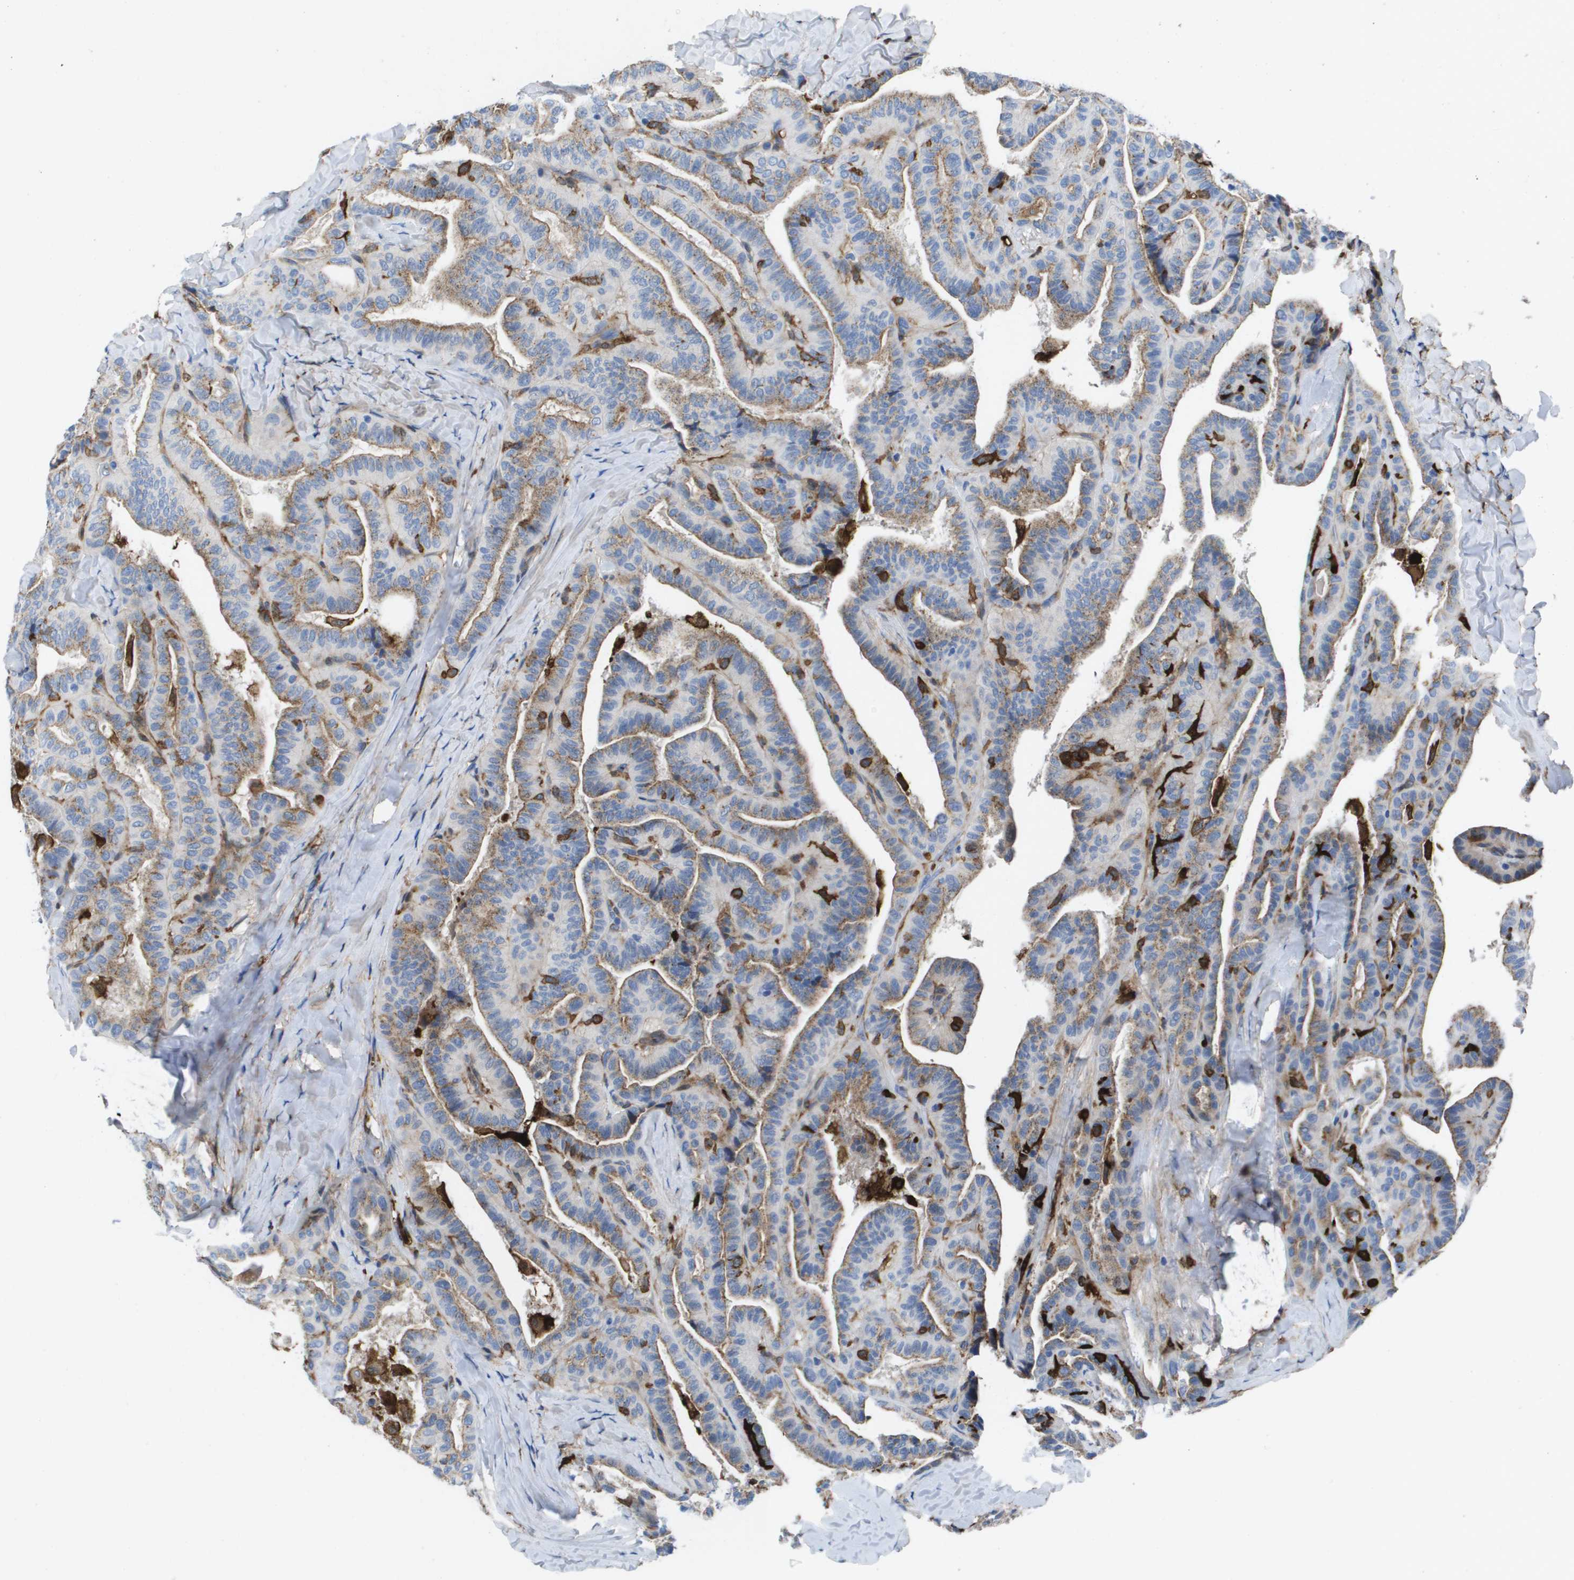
{"staining": {"intensity": "weak", "quantity": ">75%", "location": "cytoplasmic/membranous"}, "tissue": "thyroid cancer", "cell_type": "Tumor cells", "image_type": "cancer", "snomed": [{"axis": "morphology", "description": "Papillary adenocarcinoma, NOS"}, {"axis": "topography", "description": "Thyroid gland"}], "caption": "Immunohistochemical staining of human papillary adenocarcinoma (thyroid) displays low levels of weak cytoplasmic/membranous protein staining in approximately >75% of tumor cells.", "gene": "SLC37A2", "patient": {"sex": "male", "age": 77}}